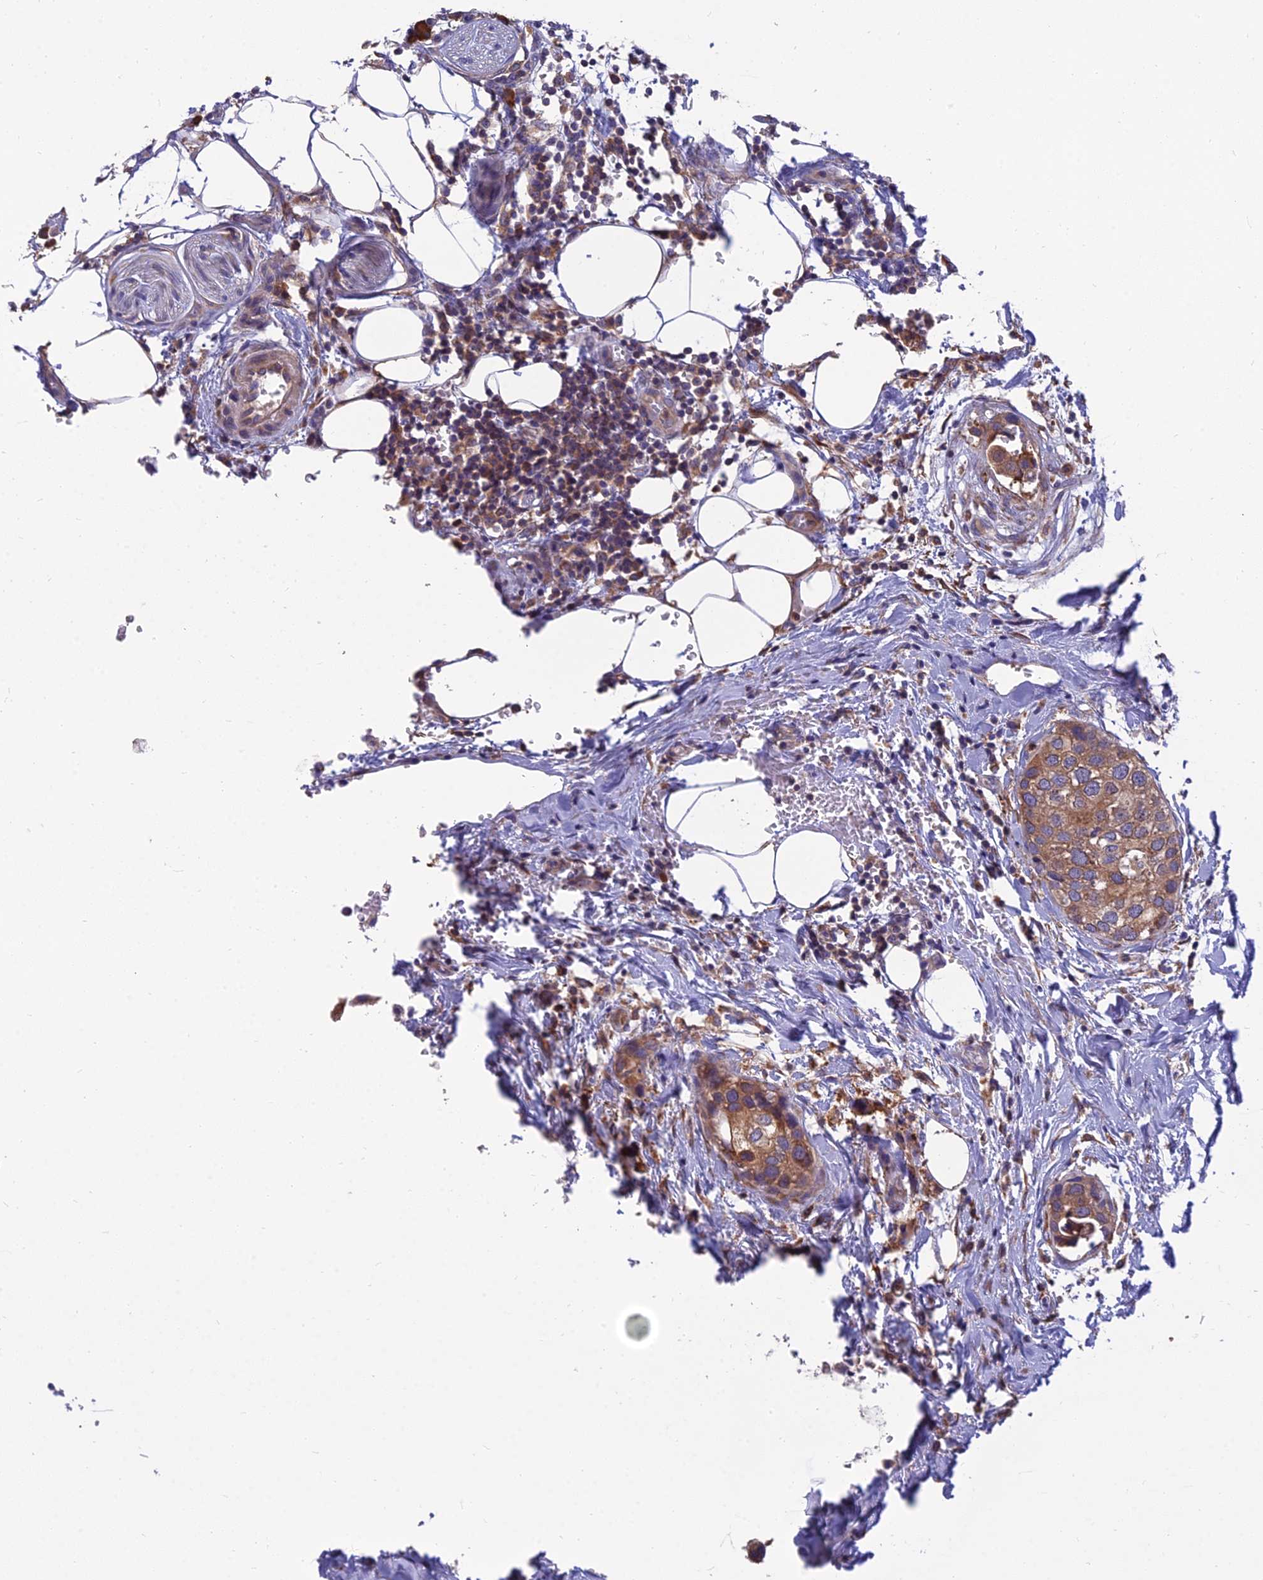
{"staining": {"intensity": "moderate", "quantity": ">75%", "location": "cytoplasmic/membranous"}, "tissue": "urothelial cancer", "cell_type": "Tumor cells", "image_type": "cancer", "snomed": [{"axis": "morphology", "description": "Urothelial carcinoma, High grade"}, {"axis": "topography", "description": "Urinary bladder"}], "caption": "Urothelial carcinoma (high-grade) stained with a protein marker displays moderate staining in tumor cells.", "gene": "UMAD1", "patient": {"sex": "male", "age": 64}}